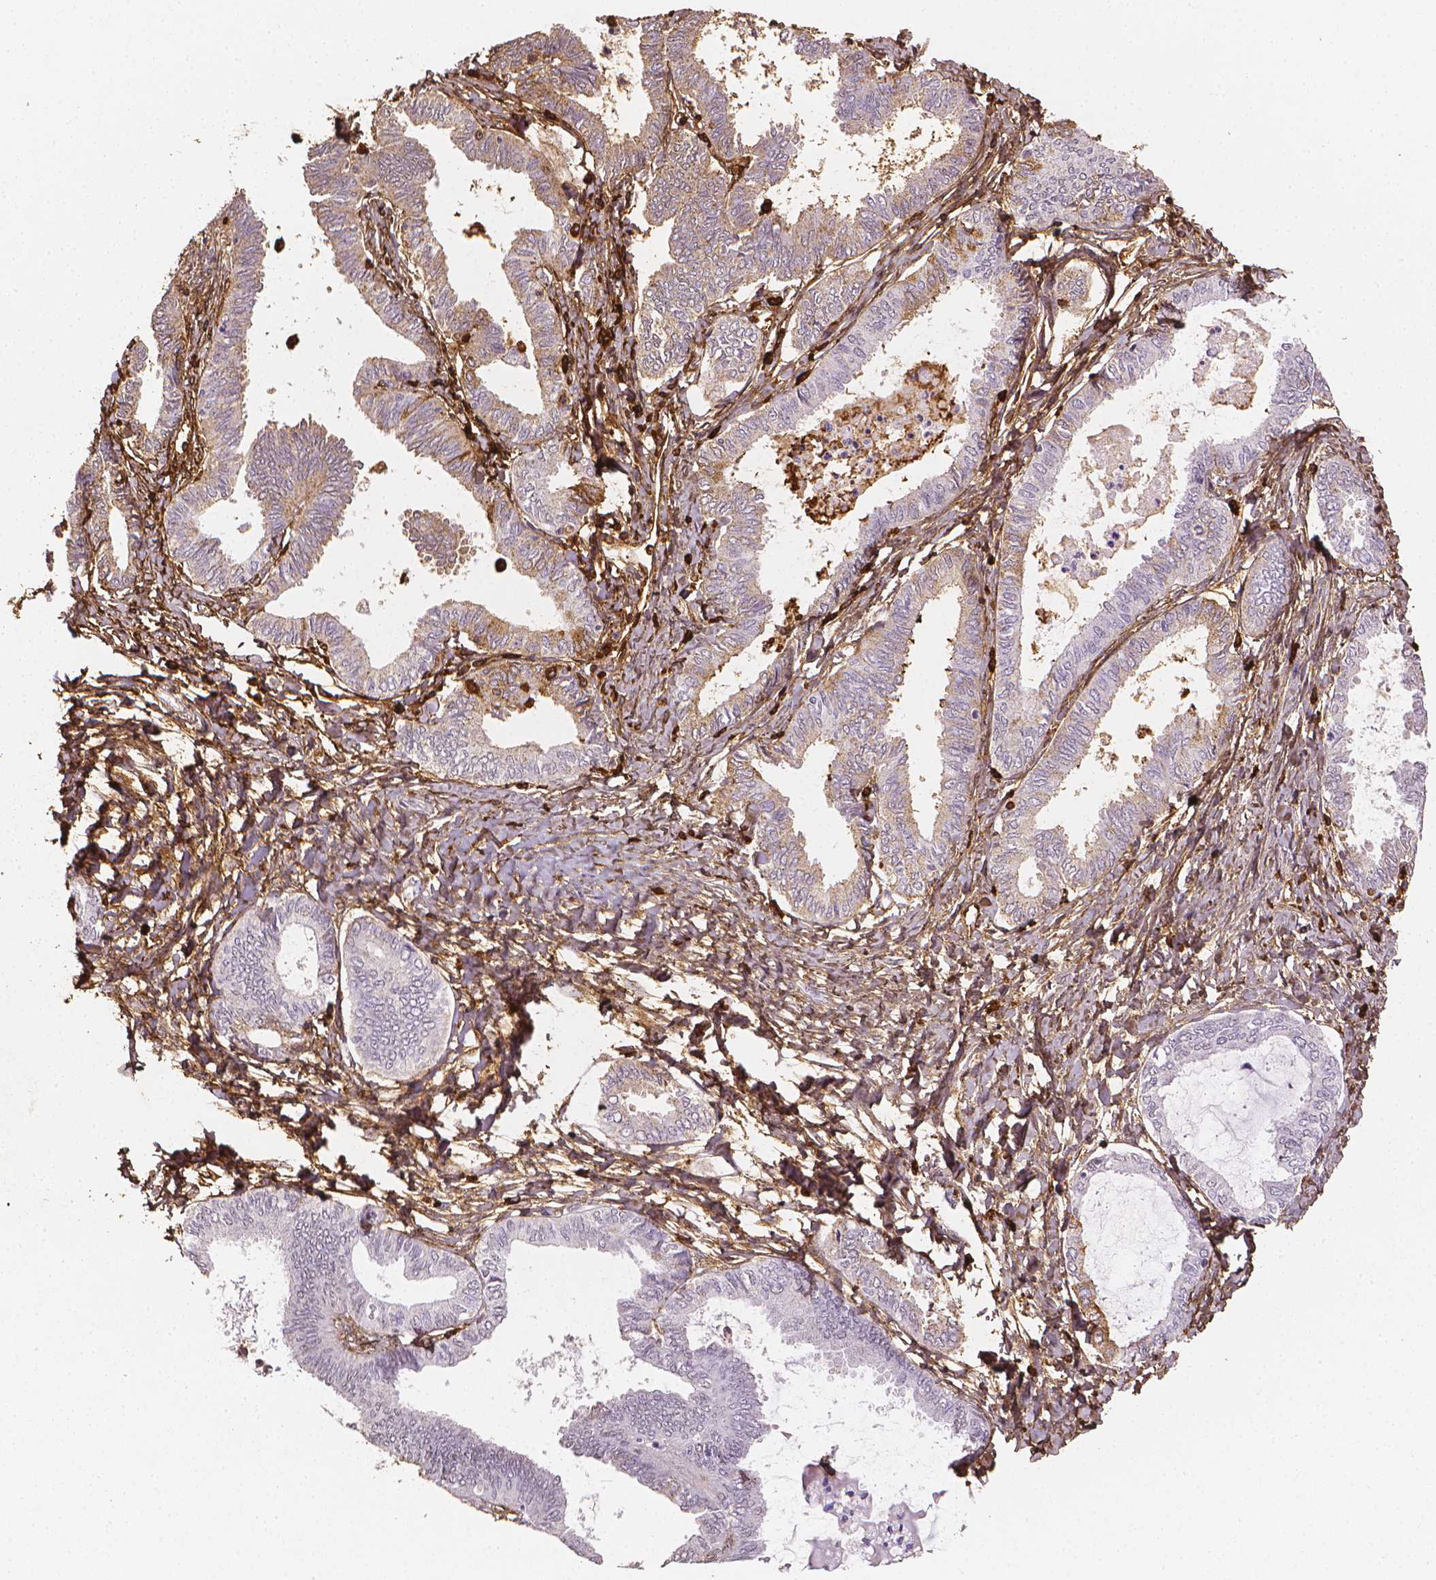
{"staining": {"intensity": "weak", "quantity": "<25%", "location": "cytoplasmic/membranous"}, "tissue": "ovarian cancer", "cell_type": "Tumor cells", "image_type": "cancer", "snomed": [{"axis": "morphology", "description": "Carcinoma, endometroid"}, {"axis": "topography", "description": "Ovary"}], "caption": "Tumor cells are negative for protein expression in human endometroid carcinoma (ovarian).", "gene": "DCN", "patient": {"sex": "female", "age": 70}}